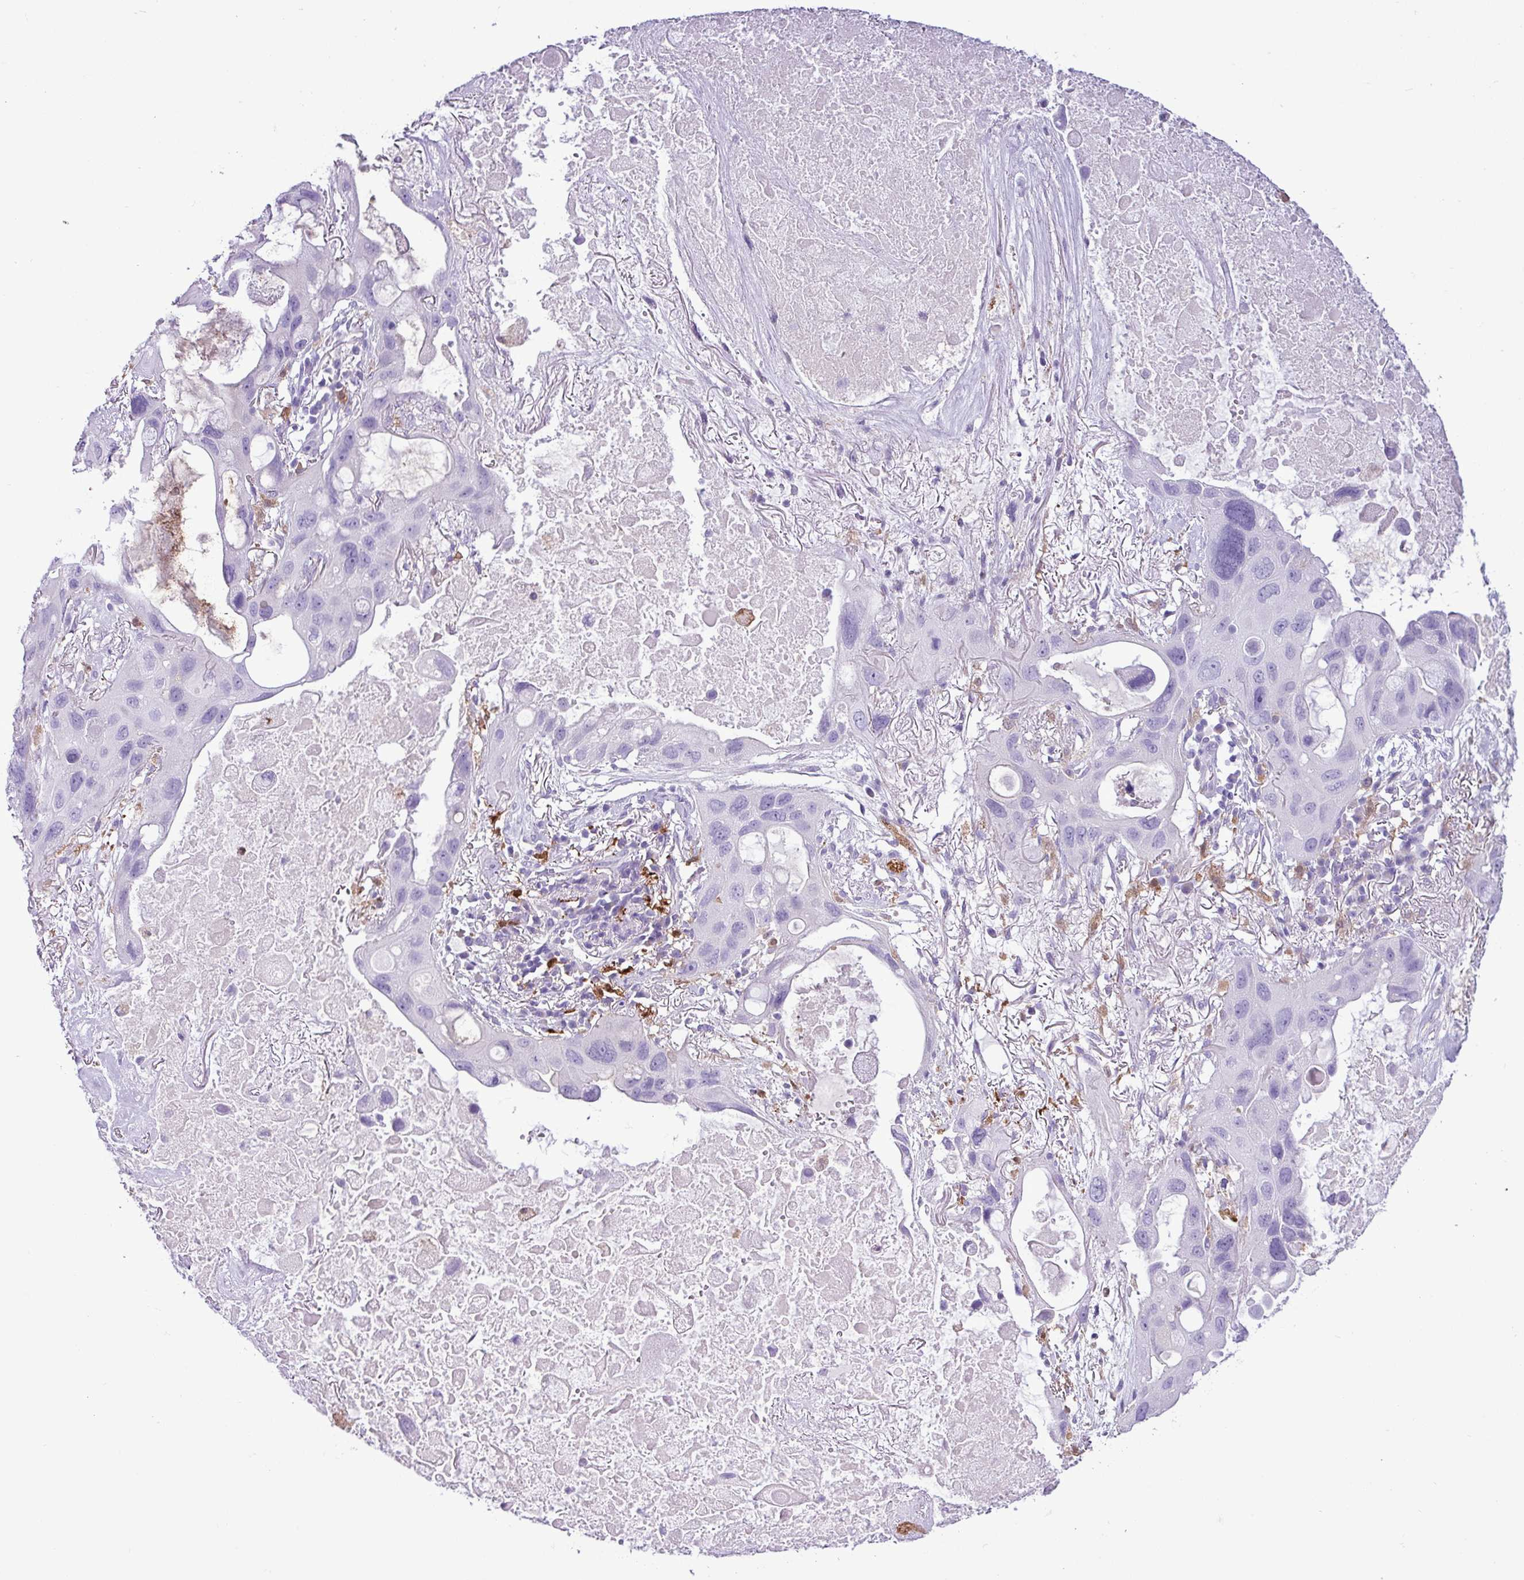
{"staining": {"intensity": "negative", "quantity": "none", "location": "none"}, "tissue": "lung cancer", "cell_type": "Tumor cells", "image_type": "cancer", "snomed": [{"axis": "morphology", "description": "Squamous cell carcinoma, NOS"}, {"axis": "topography", "description": "Lung"}], "caption": "A histopathology image of human lung cancer is negative for staining in tumor cells.", "gene": "TMEM200C", "patient": {"sex": "female", "age": 73}}